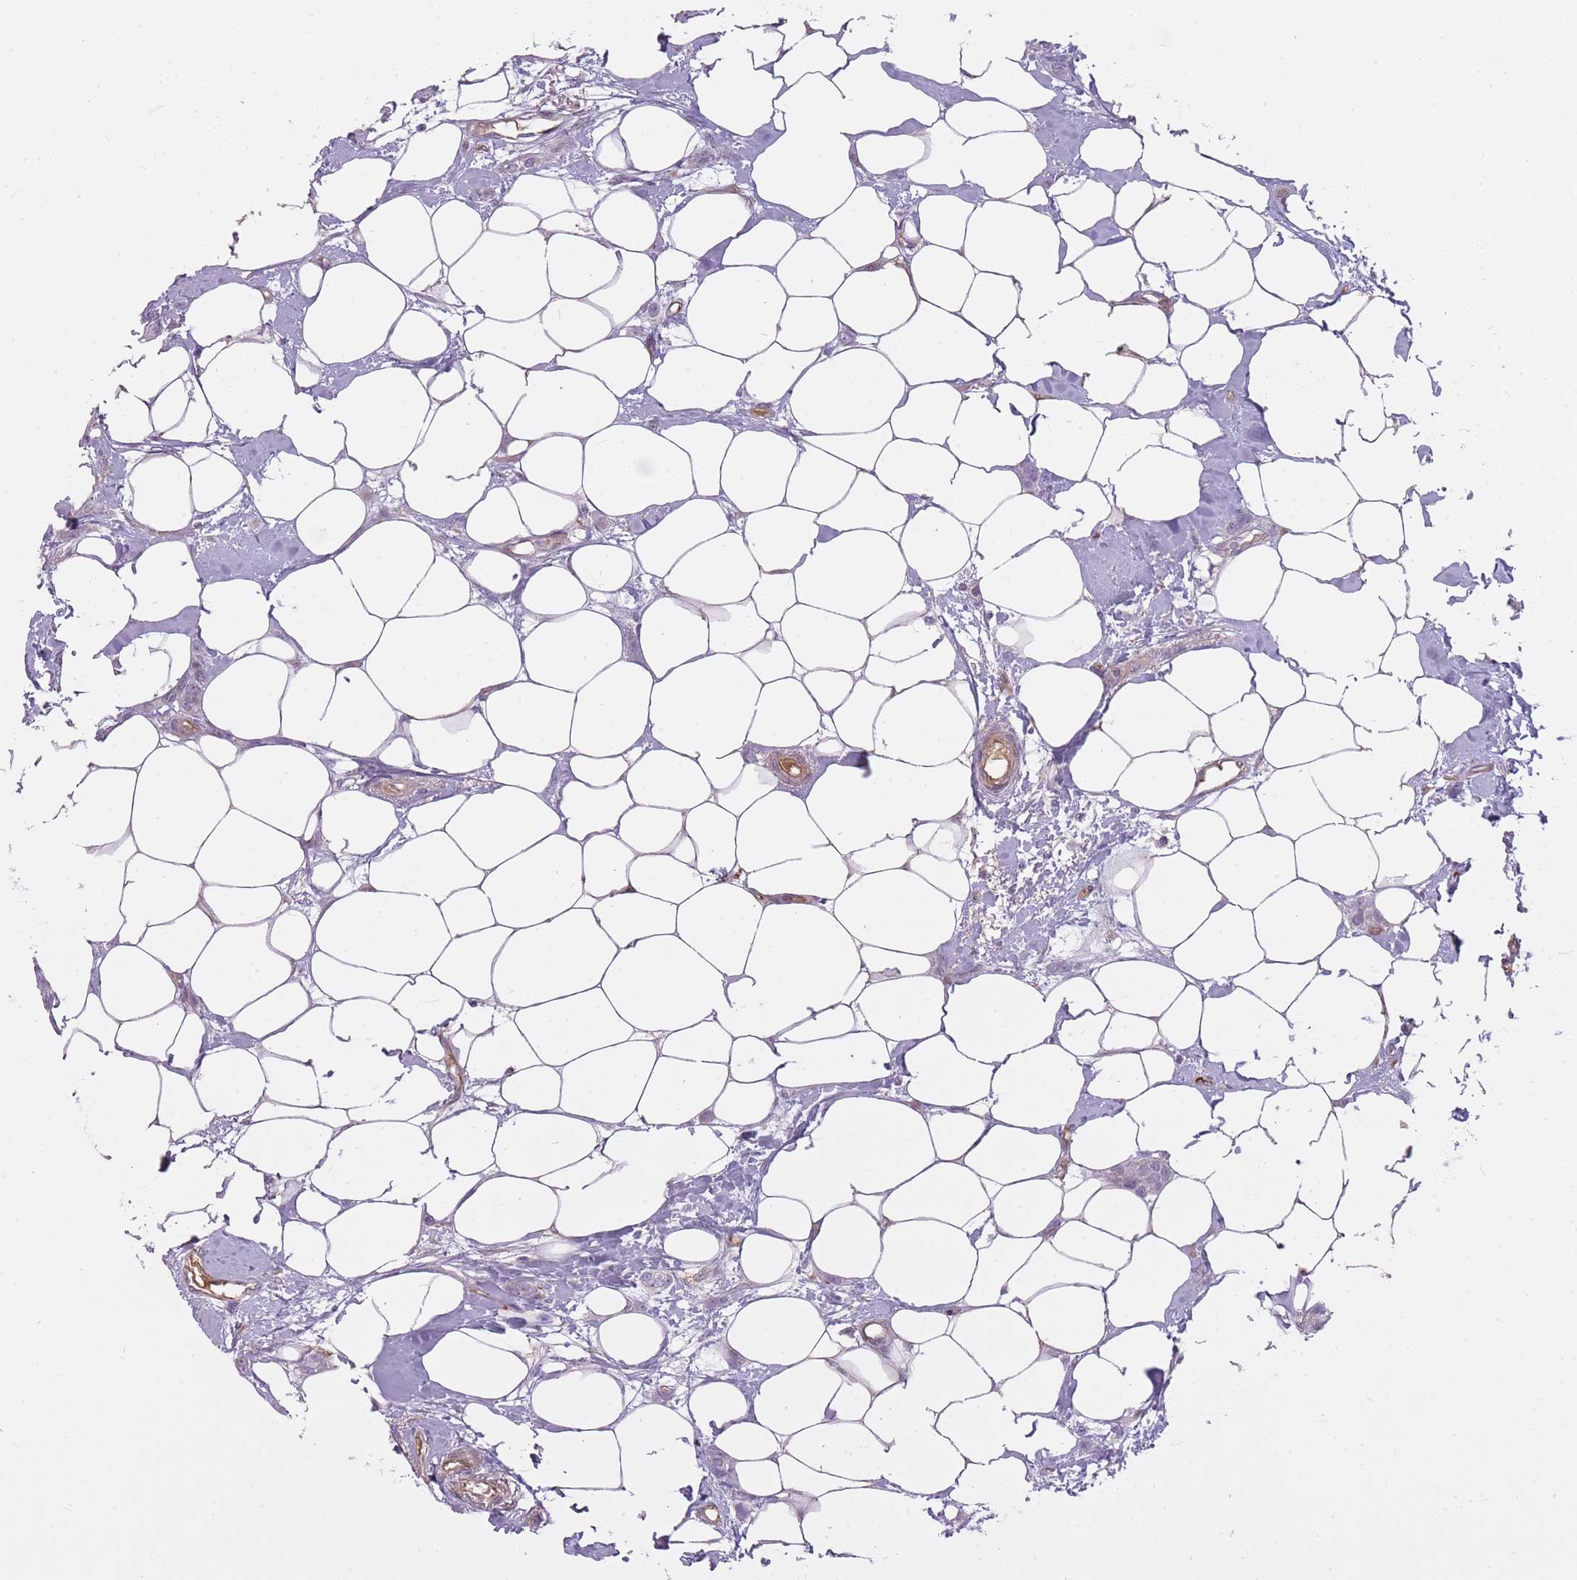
{"staining": {"intensity": "negative", "quantity": "none", "location": "none"}, "tissue": "breast cancer", "cell_type": "Tumor cells", "image_type": "cancer", "snomed": [{"axis": "morphology", "description": "Duct carcinoma"}, {"axis": "topography", "description": "Breast"}], "caption": "Tumor cells show no significant protein positivity in infiltrating ductal carcinoma (breast). (DAB immunohistochemistry visualized using brightfield microscopy, high magnification).", "gene": "PGRMC2", "patient": {"sex": "female", "age": 72}}